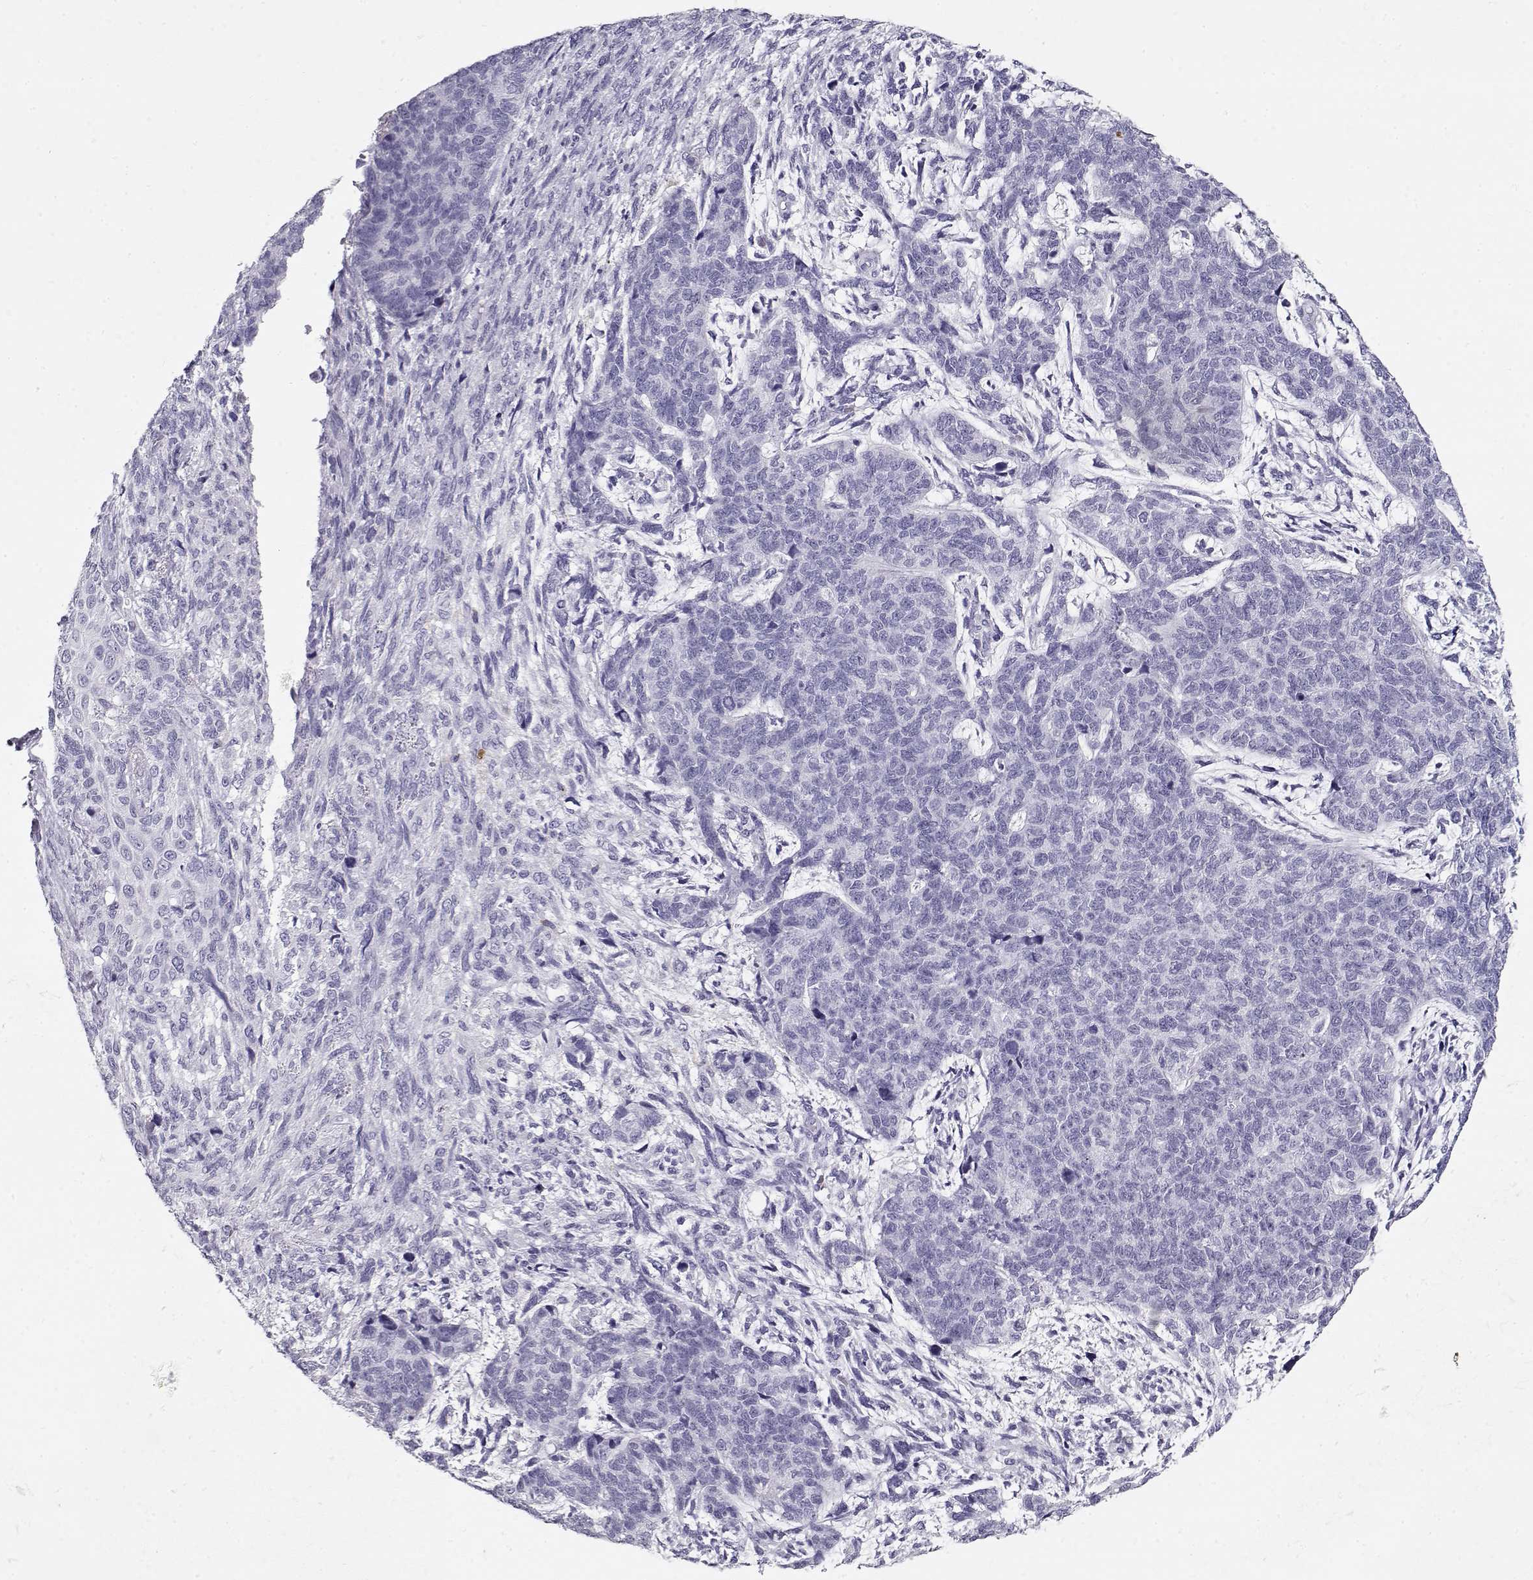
{"staining": {"intensity": "negative", "quantity": "none", "location": "none"}, "tissue": "cervical cancer", "cell_type": "Tumor cells", "image_type": "cancer", "snomed": [{"axis": "morphology", "description": "Squamous cell carcinoma, NOS"}, {"axis": "topography", "description": "Cervix"}], "caption": "The IHC micrograph has no significant staining in tumor cells of cervical squamous cell carcinoma tissue.", "gene": "MAGEC1", "patient": {"sex": "female", "age": 63}}